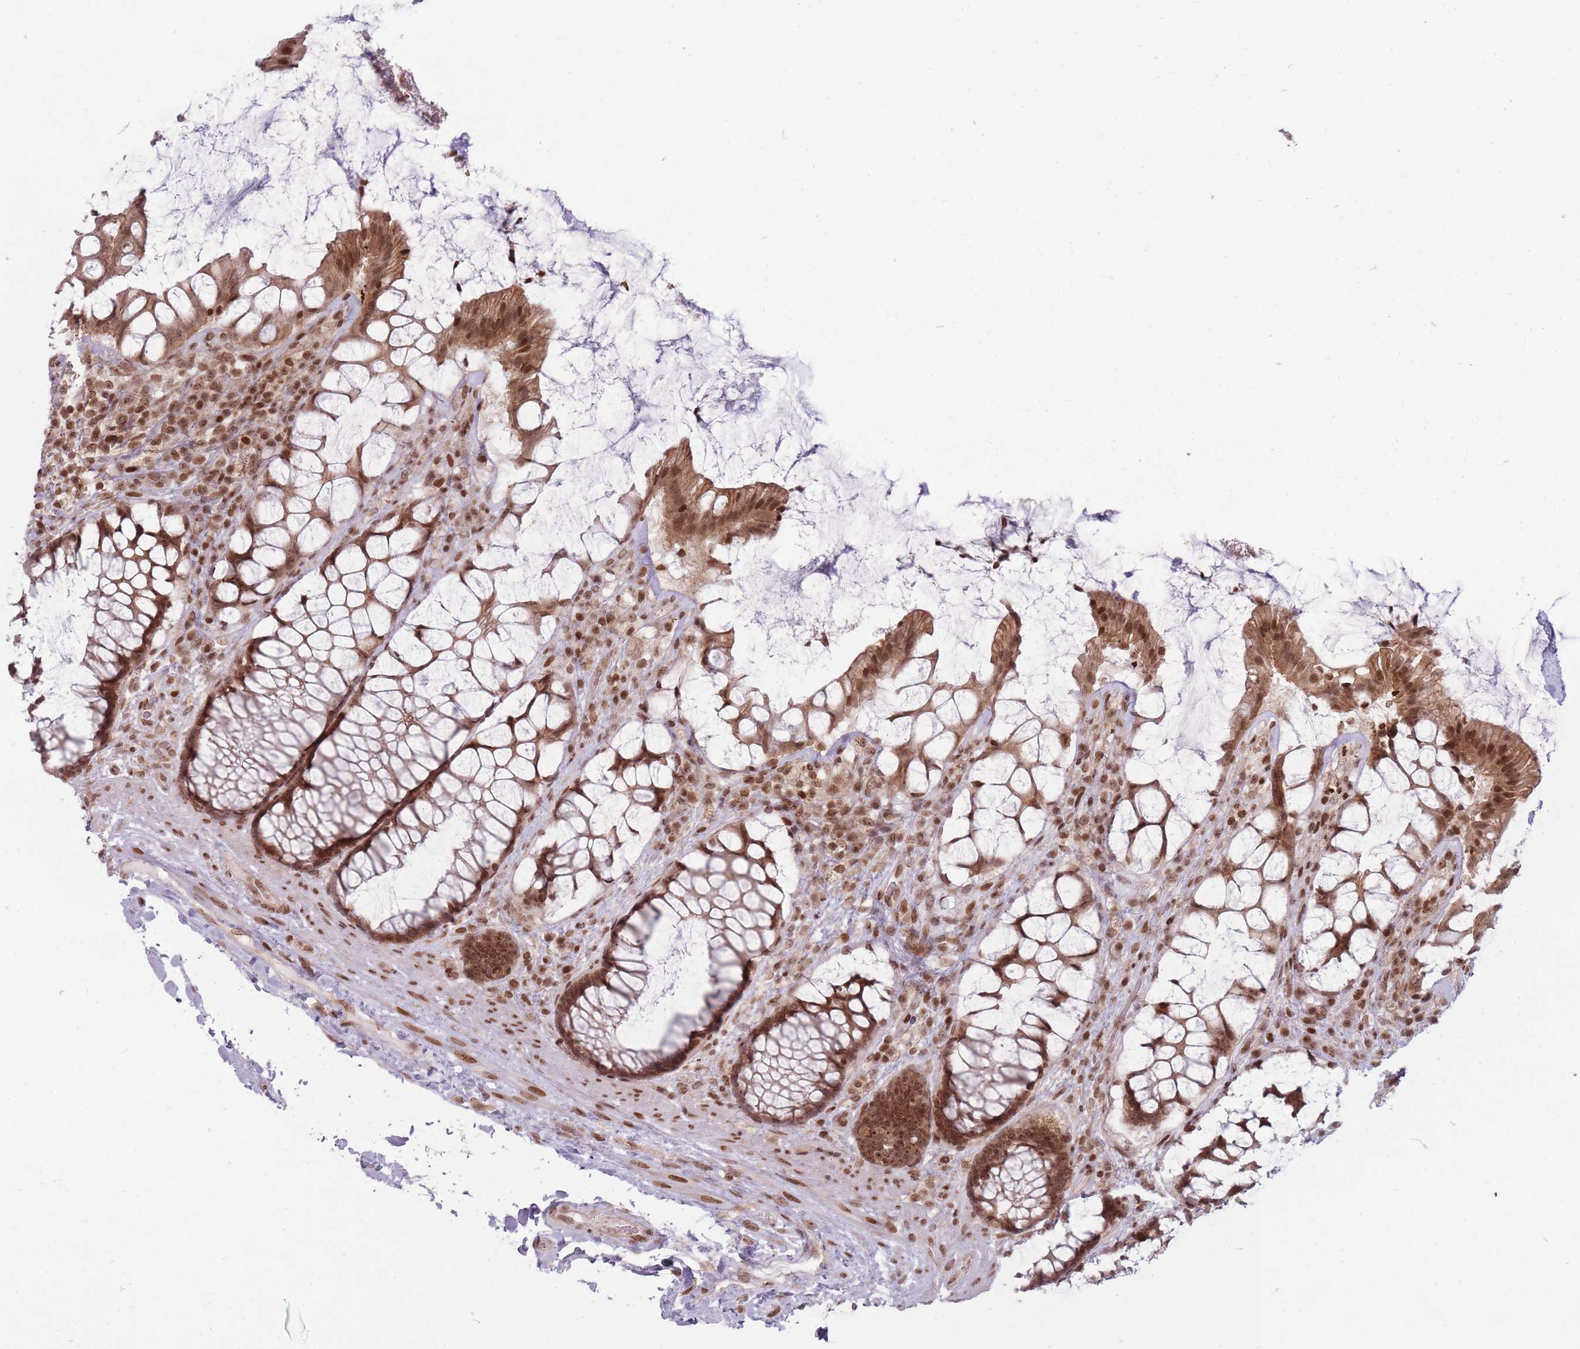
{"staining": {"intensity": "moderate", "quantity": ">75%", "location": "cytoplasmic/membranous,nuclear"}, "tissue": "rectum", "cell_type": "Glandular cells", "image_type": "normal", "snomed": [{"axis": "morphology", "description": "Normal tissue, NOS"}, {"axis": "topography", "description": "Rectum"}], "caption": "This micrograph demonstrates benign rectum stained with immunohistochemistry (IHC) to label a protein in brown. The cytoplasmic/membranous,nuclear of glandular cells show moderate positivity for the protein. Nuclei are counter-stained blue.", "gene": "TMC6", "patient": {"sex": "female", "age": 58}}